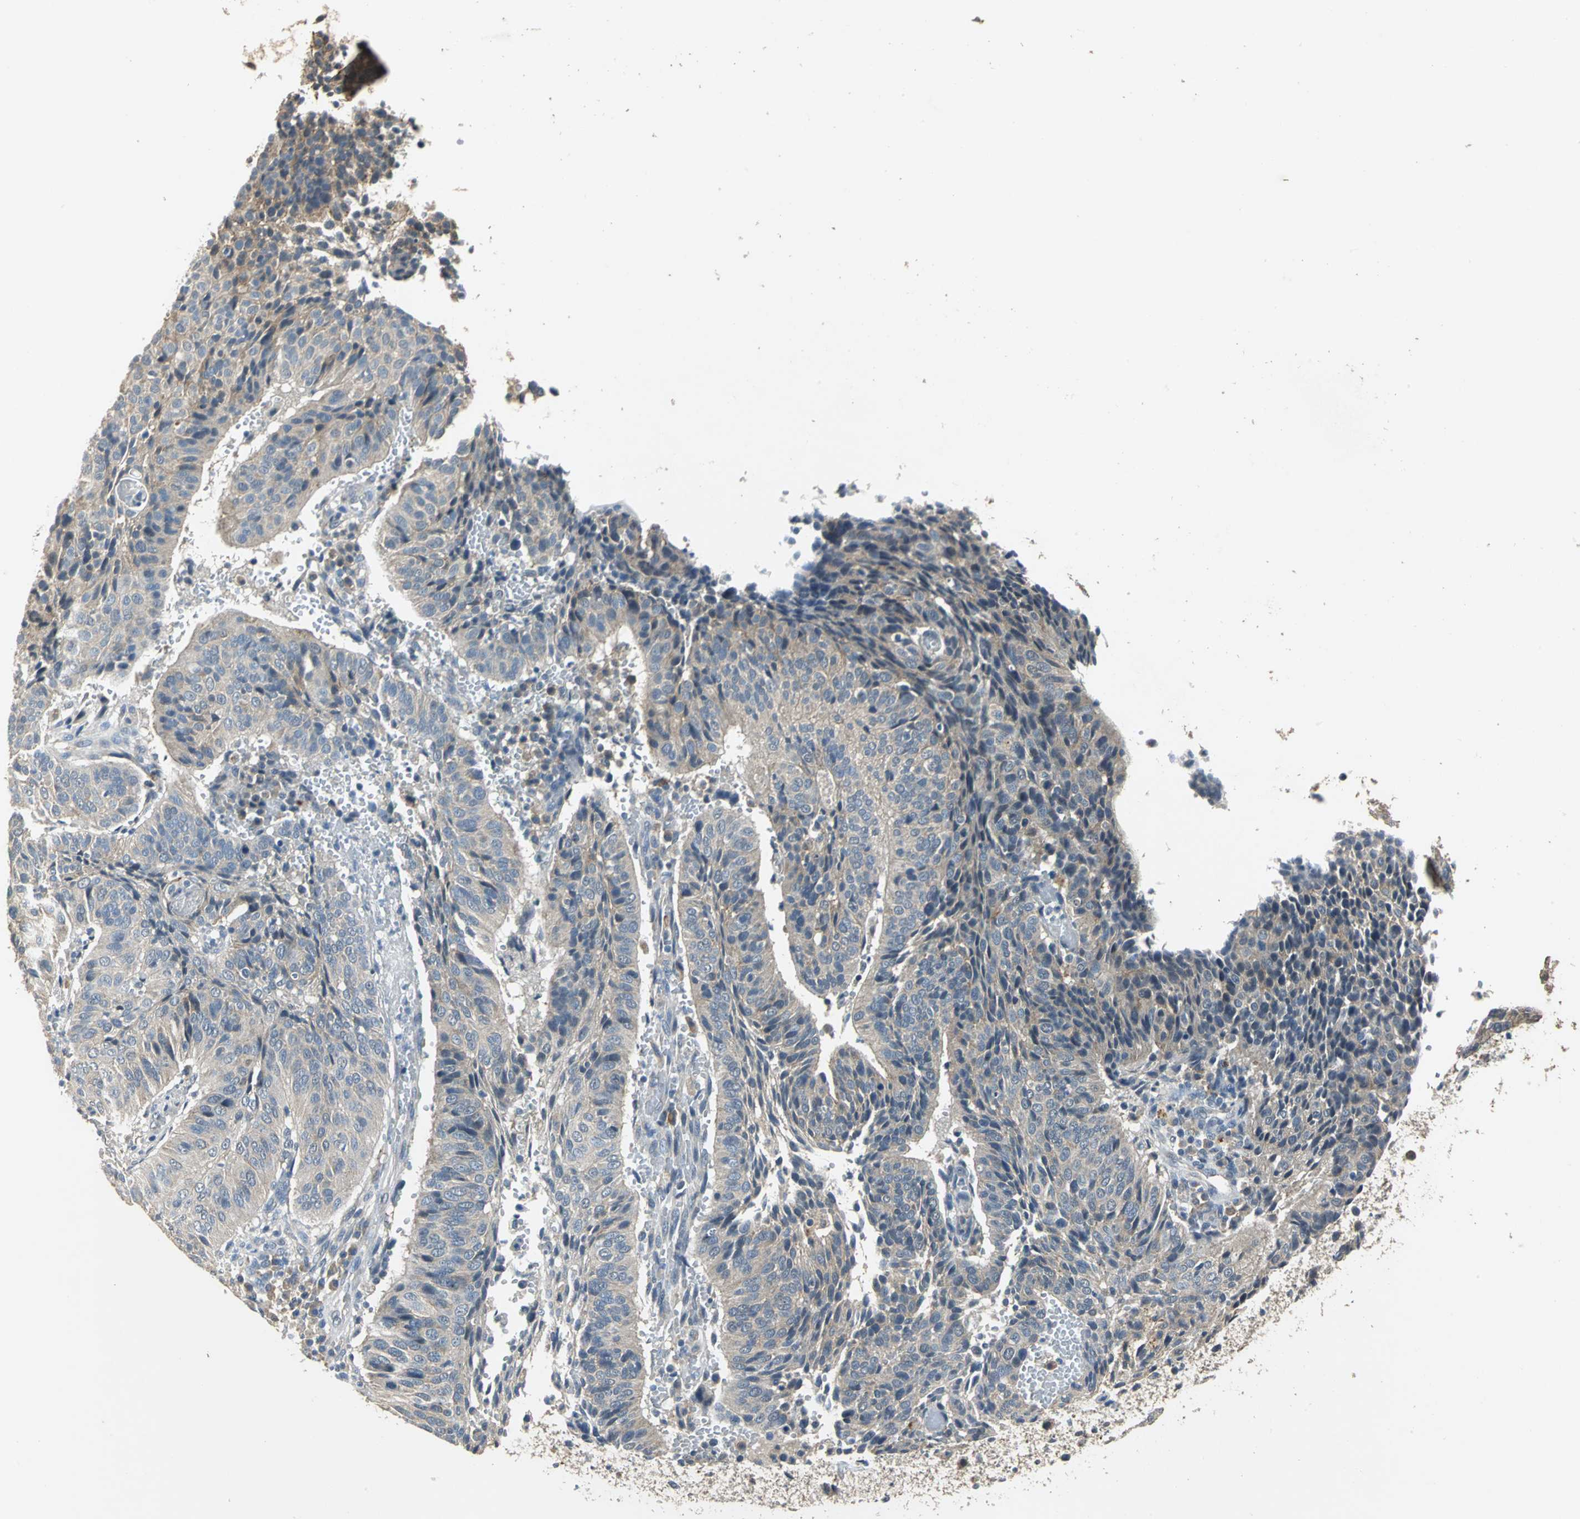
{"staining": {"intensity": "weak", "quantity": ">75%", "location": "cytoplasmic/membranous"}, "tissue": "cervical cancer", "cell_type": "Tumor cells", "image_type": "cancer", "snomed": [{"axis": "morphology", "description": "Squamous cell carcinoma, NOS"}, {"axis": "topography", "description": "Cervix"}], "caption": "This is a micrograph of IHC staining of squamous cell carcinoma (cervical), which shows weak staining in the cytoplasmic/membranous of tumor cells.", "gene": "OCLN", "patient": {"sex": "female", "age": 39}}